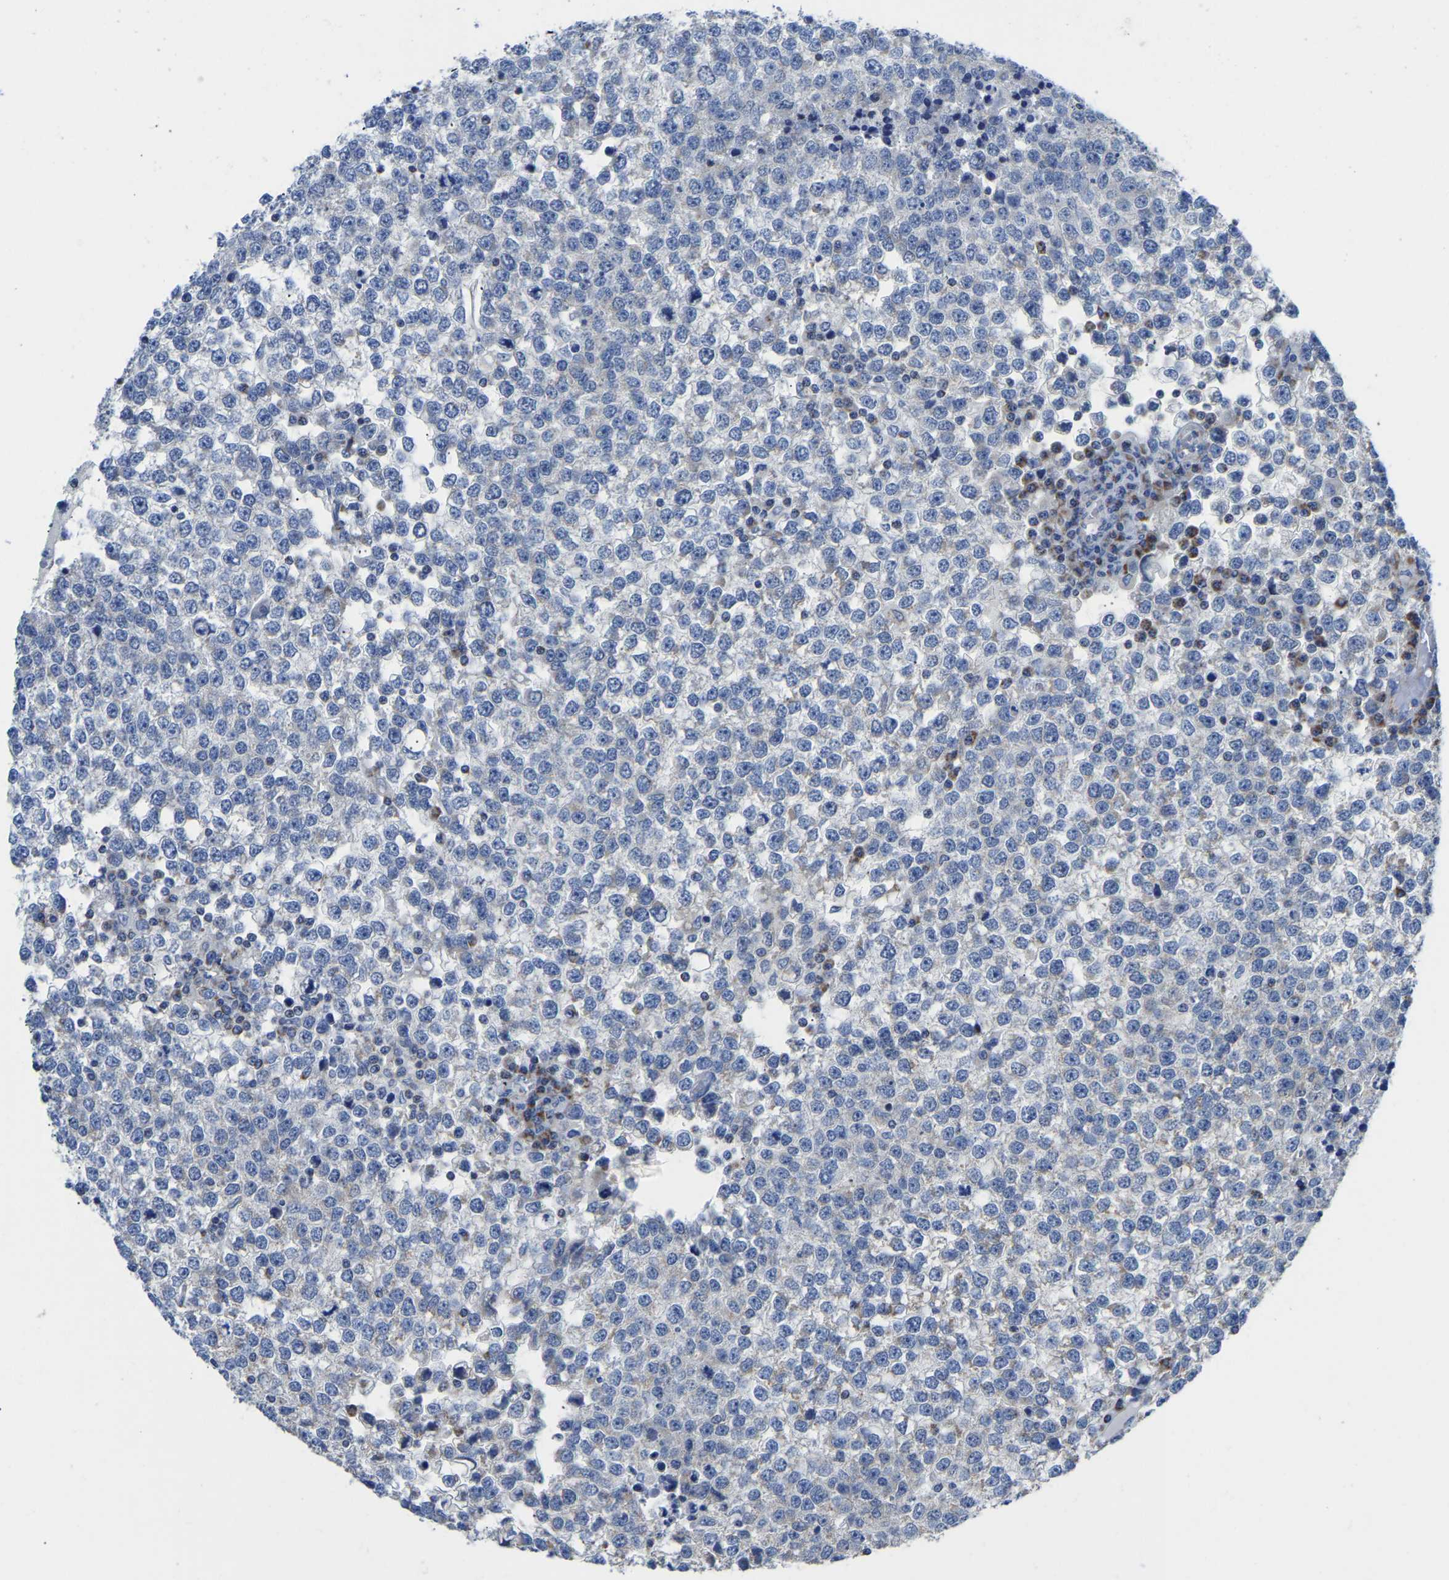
{"staining": {"intensity": "negative", "quantity": "none", "location": "none"}, "tissue": "testis cancer", "cell_type": "Tumor cells", "image_type": "cancer", "snomed": [{"axis": "morphology", "description": "Seminoma, NOS"}, {"axis": "topography", "description": "Testis"}], "caption": "Immunohistochemistry (IHC) micrograph of neoplastic tissue: human testis cancer (seminoma) stained with DAB (3,3'-diaminobenzidine) shows no significant protein positivity in tumor cells.", "gene": "ETFA", "patient": {"sex": "male", "age": 65}}